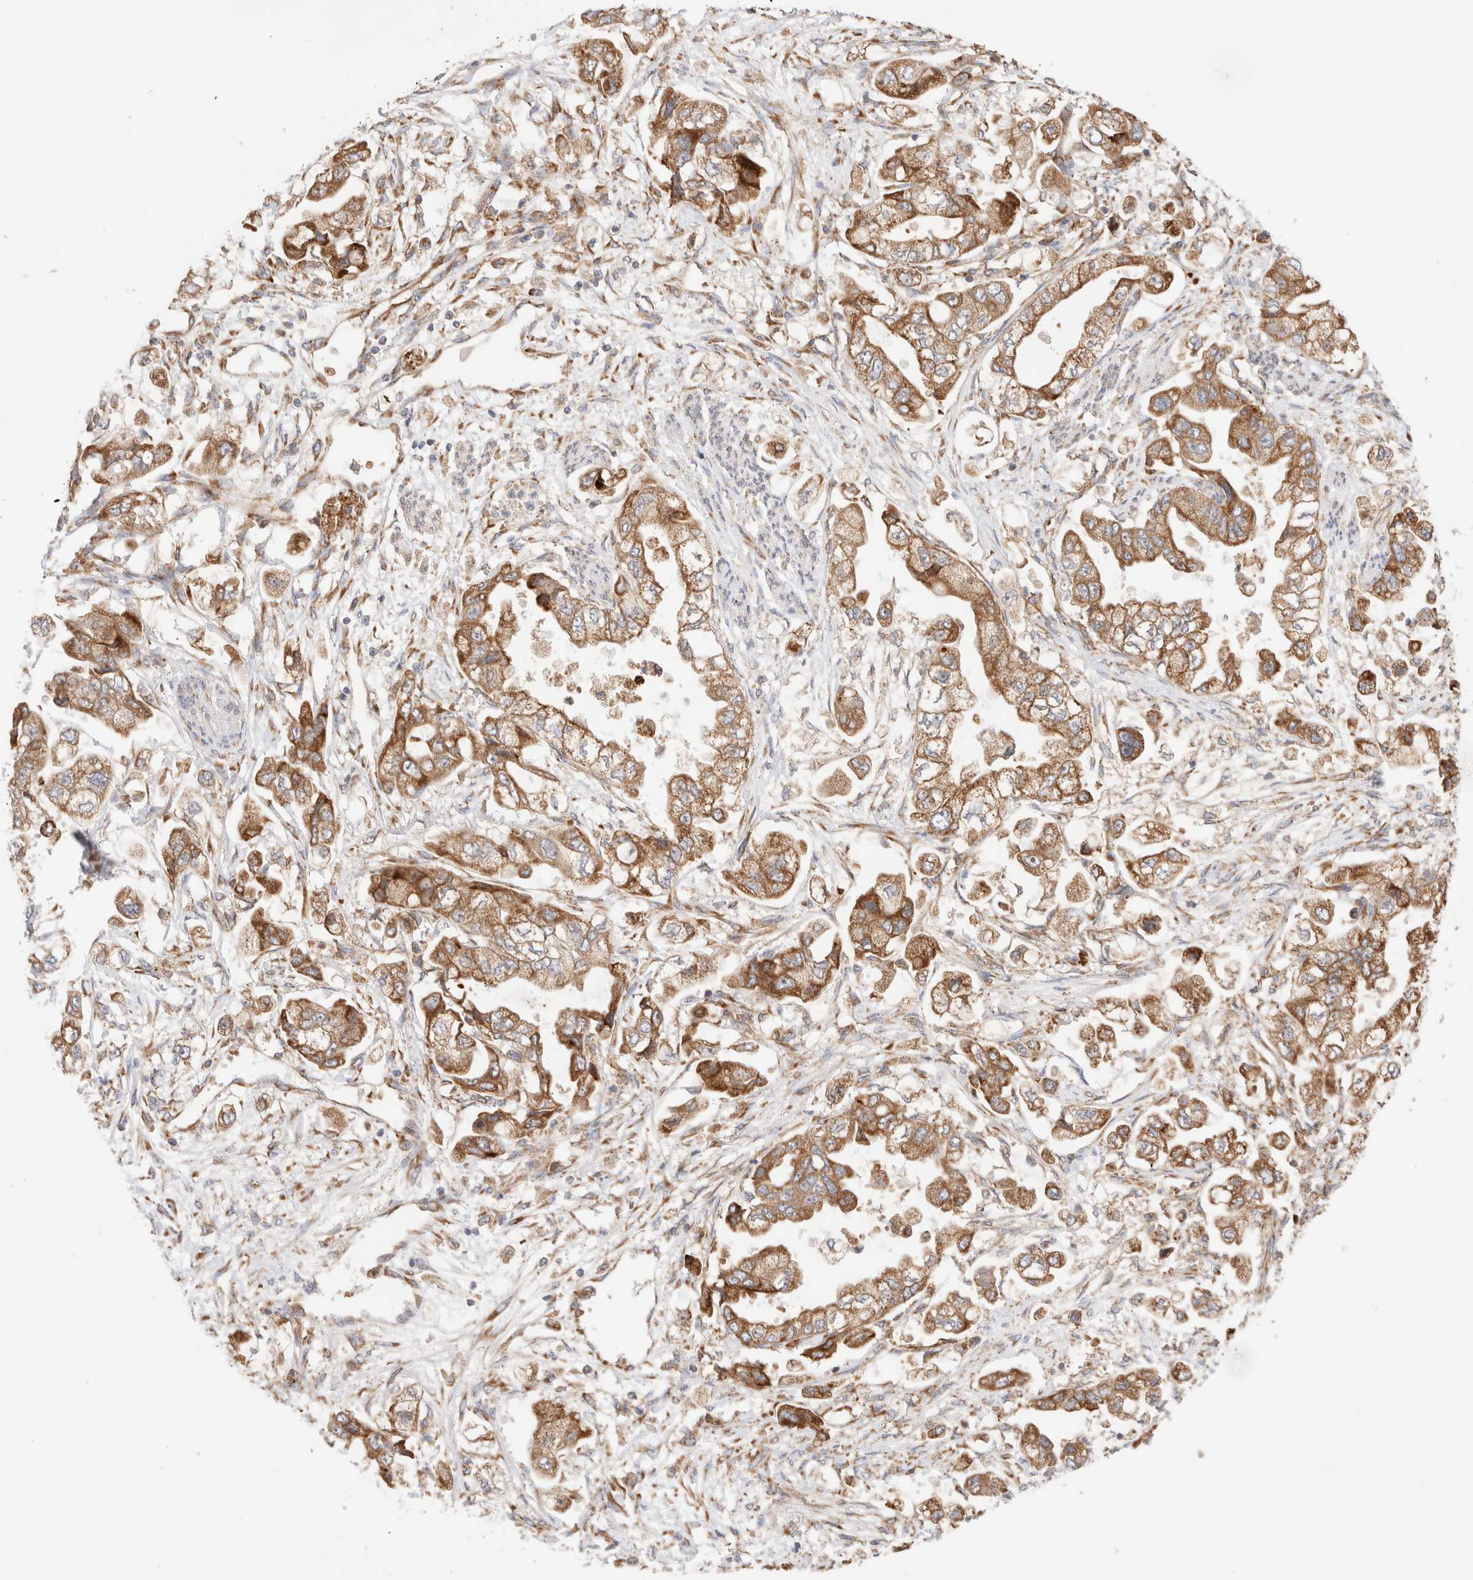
{"staining": {"intensity": "moderate", "quantity": ">75%", "location": "cytoplasmic/membranous"}, "tissue": "stomach cancer", "cell_type": "Tumor cells", "image_type": "cancer", "snomed": [{"axis": "morphology", "description": "Adenocarcinoma, NOS"}, {"axis": "topography", "description": "Stomach"}], "caption": "Brown immunohistochemical staining in human stomach cancer (adenocarcinoma) reveals moderate cytoplasmic/membranous positivity in about >75% of tumor cells. (Brightfield microscopy of DAB IHC at high magnification).", "gene": "UTS2B", "patient": {"sex": "male", "age": 62}}